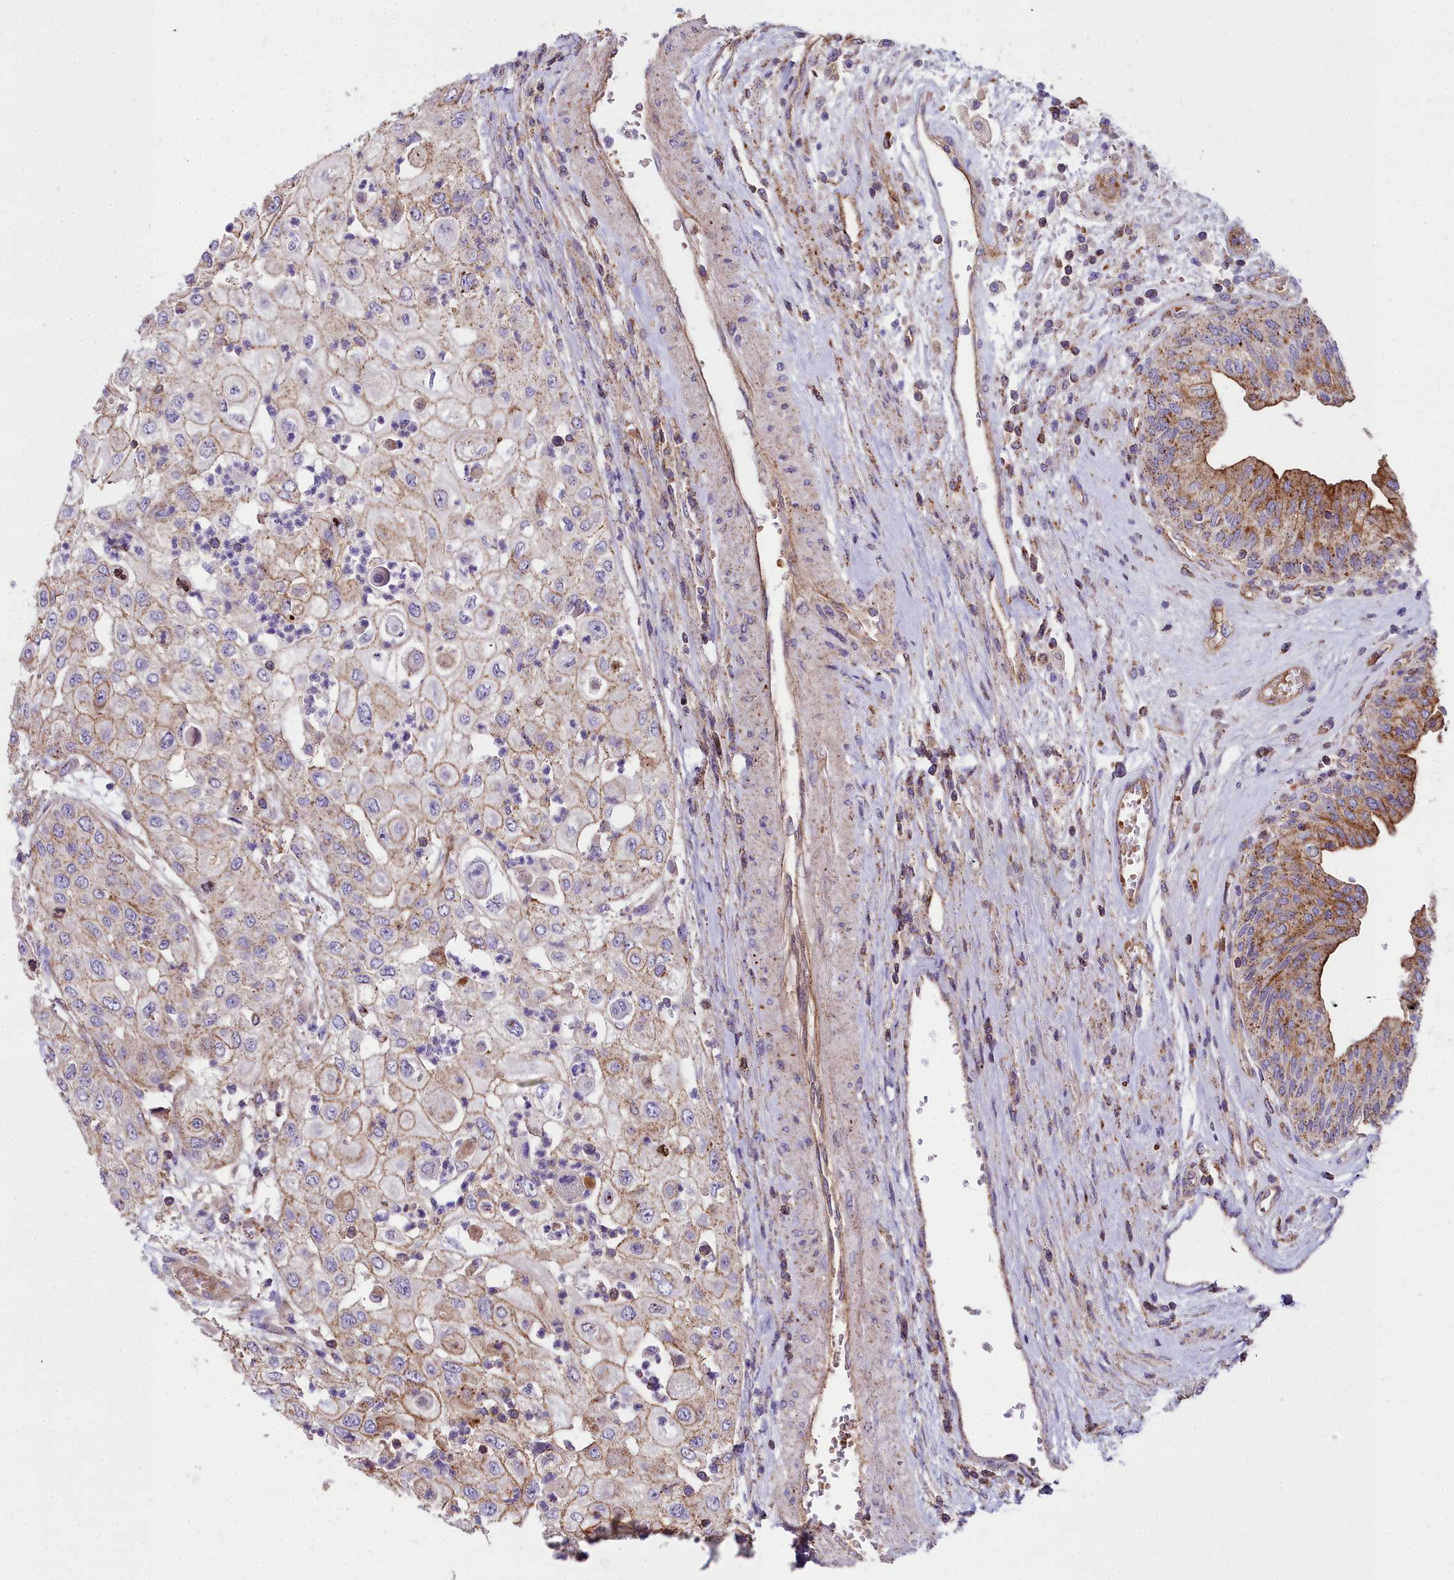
{"staining": {"intensity": "moderate", "quantity": "<25%", "location": "cytoplasmic/membranous"}, "tissue": "urothelial cancer", "cell_type": "Tumor cells", "image_type": "cancer", "snomed": [{"axis": "morphology", "description": "Urothelial carcinoma, High grade"}, {"axis": "topography", "description": "Urinary bladder"}], "caption": "A low amount of moderate cytoplasmic/membranous positivity is appreciated in approximately <25% of tumor cells in urothelial cancer tissue.", "gene": "FRMPD1", "patient": {"sex": "female", "age": 79}}